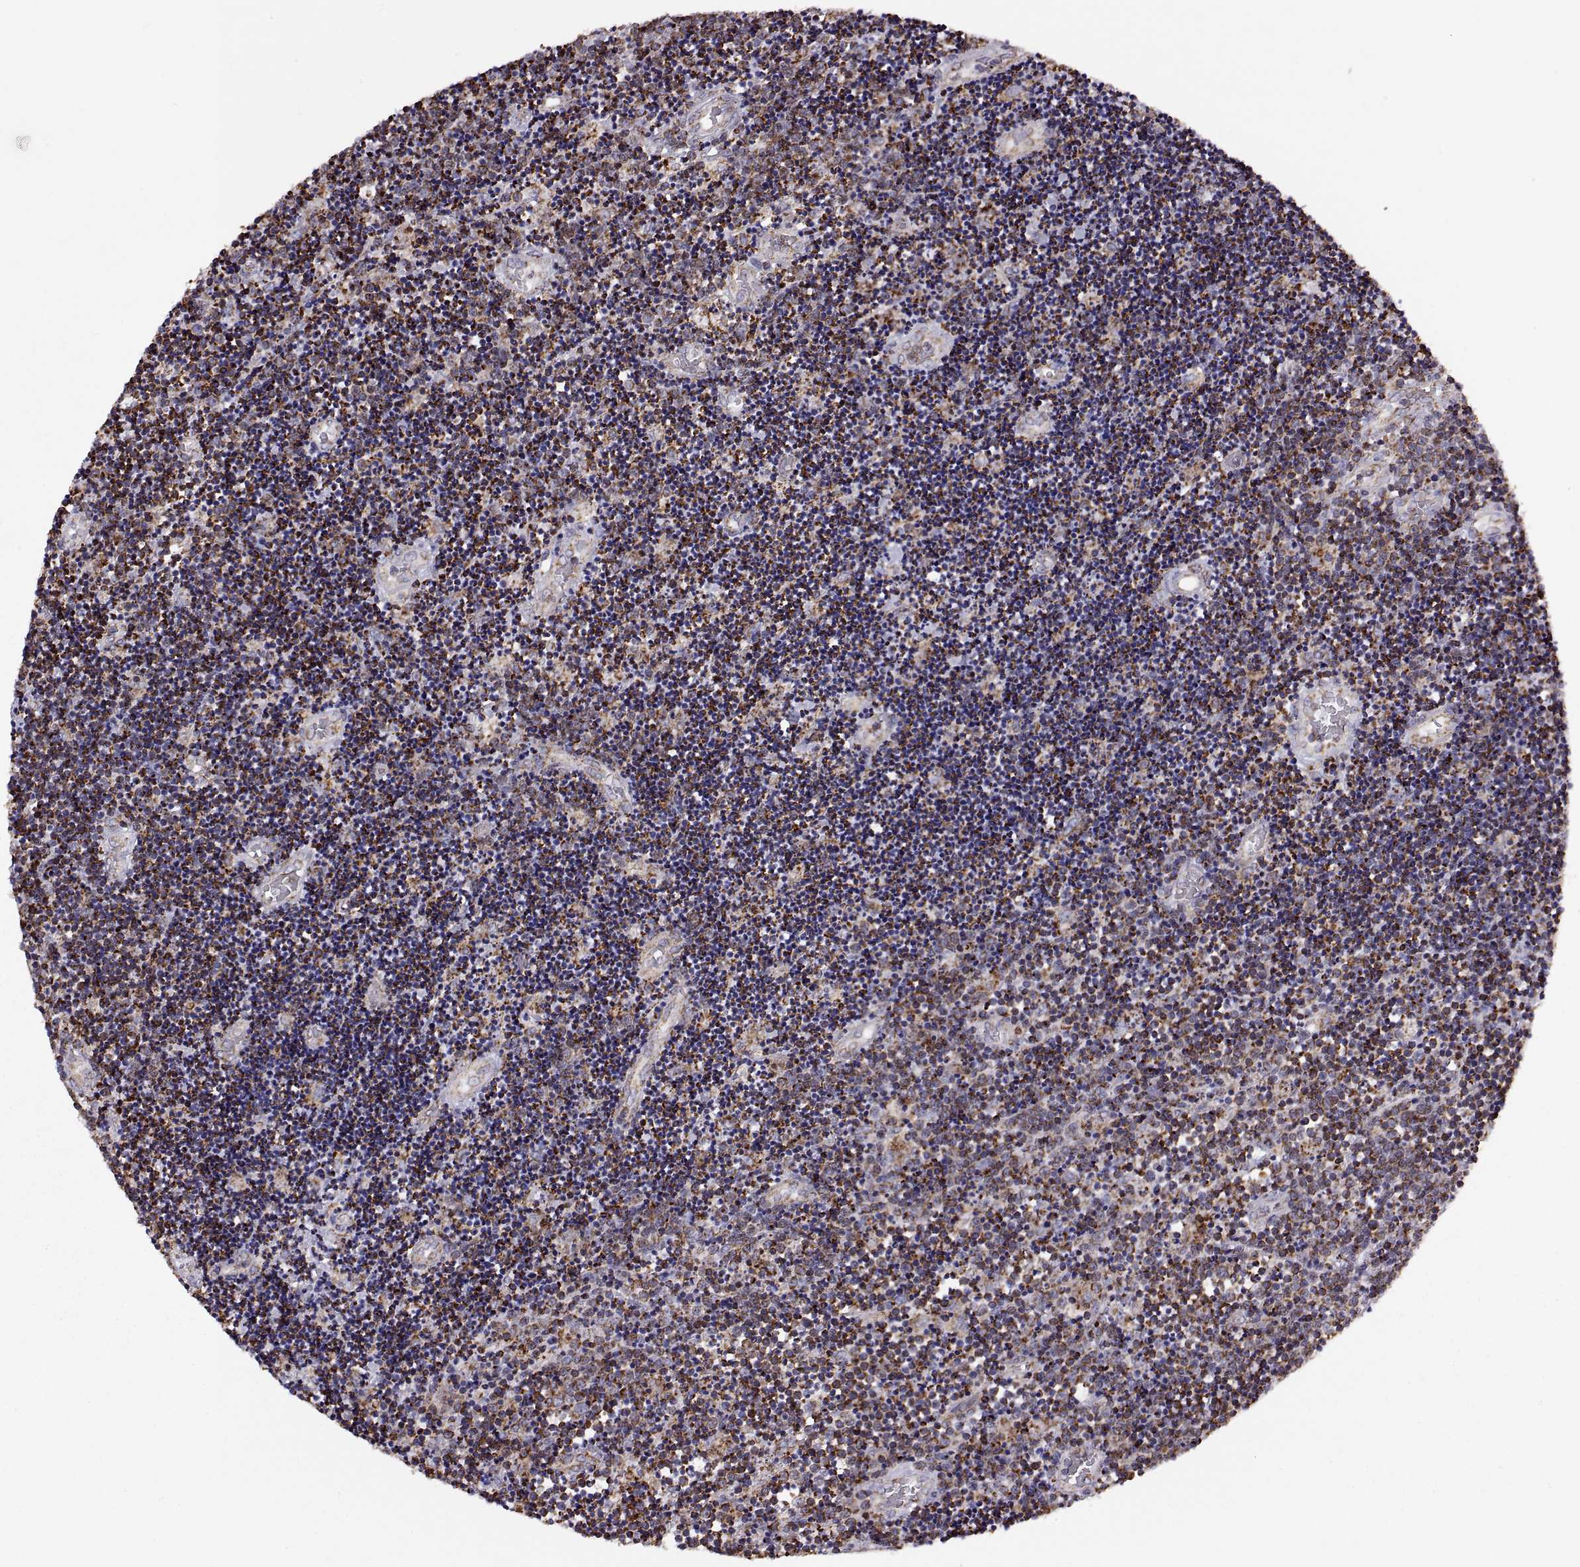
{"staining": {"intensity": "strong", "quantity": ">75%", "location": "cytoplasmic/membranous"}, "tissue": "lymphoma", "cell_type": "Tumor cells", "image_type": "cancer", "snomed": [{"axis": "morphology", "description": "Malignant lymphoma, non-Hodgkin's type, Low grade"}, {"axis": "topography", "description": "Brain"}], "caption": "A micrograph showing strong cytoplasmic/membranous positivity in about >75% of tumor cells in lymphoma, as visualized by brown immunohistochemical staining.", "gene": "ARSD", "patient": {"sex": "female", "age": 66}}